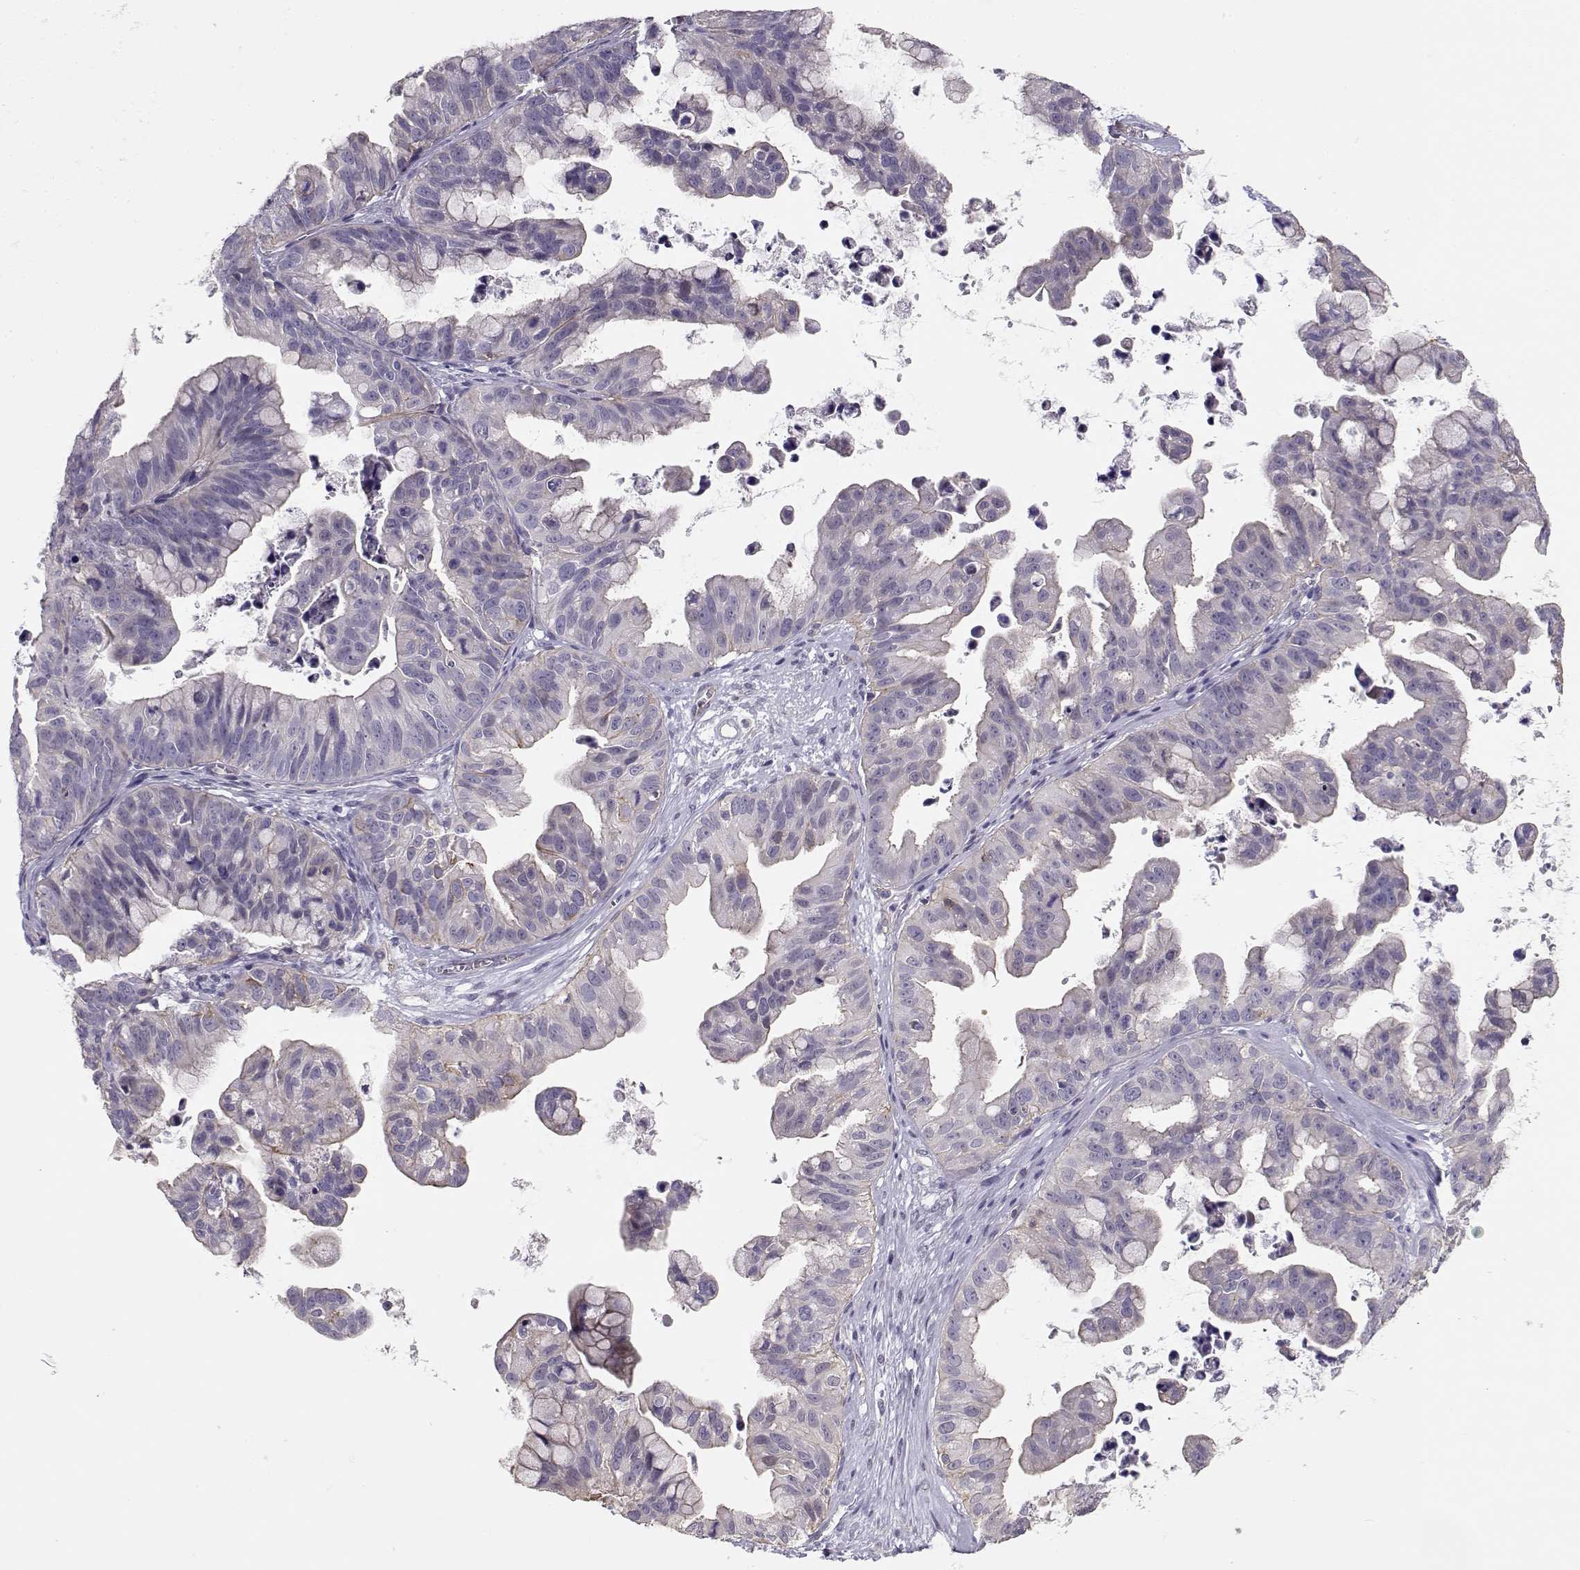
{"staining": {"intensity": "negative", "quantity": "none", "location": "none"}, "tissue": "ovarian cancer", "cell_type": "Tumor cells", "image_type": "cancer", "snomed": [{"axis": "morphology", "description": "Cystadenocarcinoma, mucinous, NOS"}, {"axis": "topography", "description": "Ovary"}], "caption": "An image of human ovarian cancer (mucinous cystadenocarcinoma) is negative for staining in tumor cells.", "gene": "DAPL1", "patient": {"sex": "female", "age": 76}}